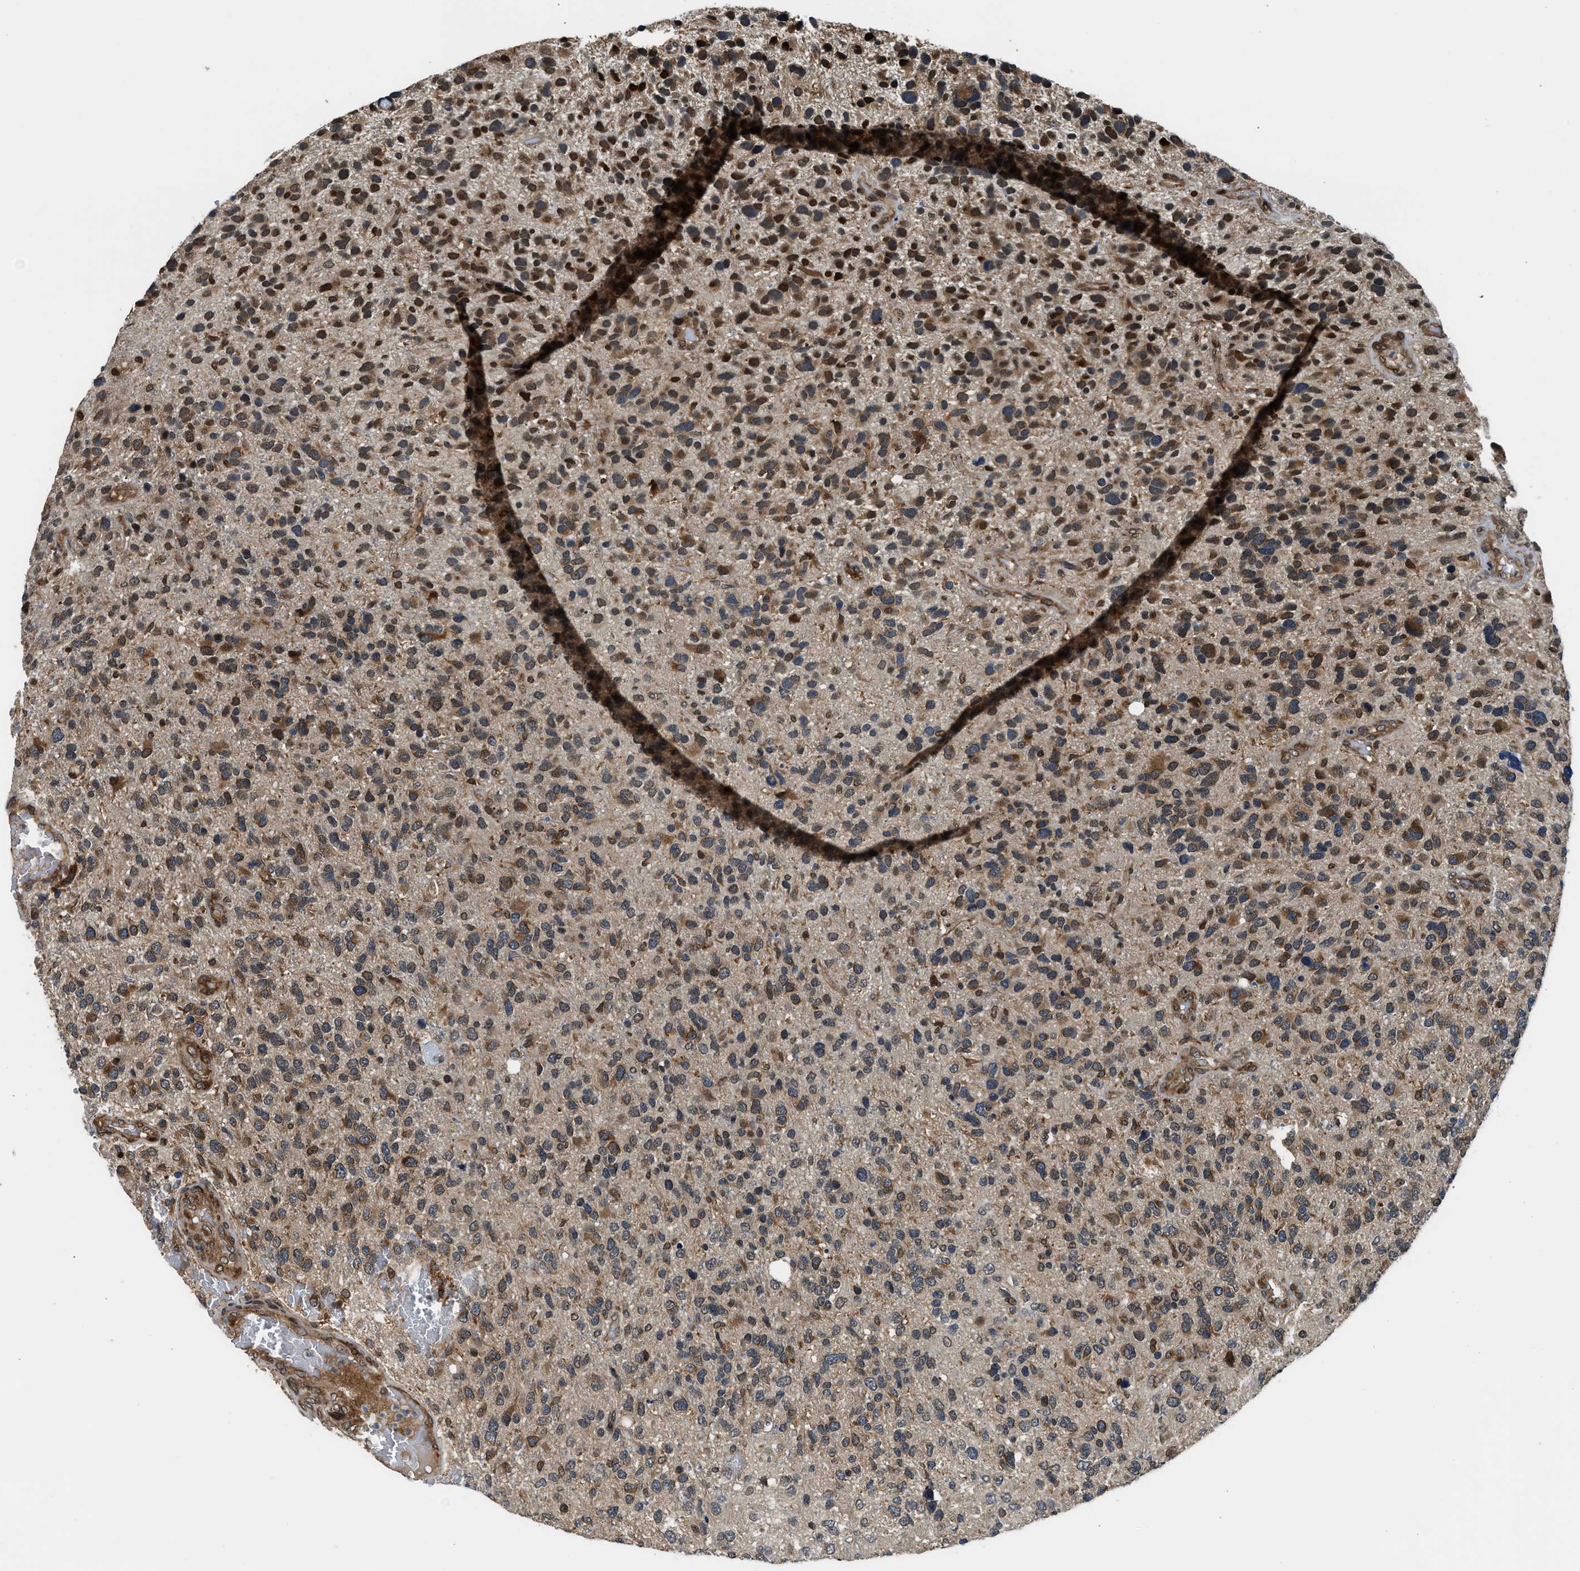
{"staining": {"intensity": "strong", "quantity": ">75%", "location": "cytoplasmic/membranous,nuclear"}, "tissue": "glioma", "cell_type": "Tumor cells", "image_type": "cancer", "snomed": [{"axis": "morphology", "description": "Glioma, malignant, High grade"}, {"axis": "topography", "description": "Brain"}], "caption": "A histopathology image of human glioma stained for a protein displays strong cytoplasmic/membranous and nuclear brown staining in tumor cells.", "gene": "RETREG3", "patient": {"sex": "female", "age": 58}}